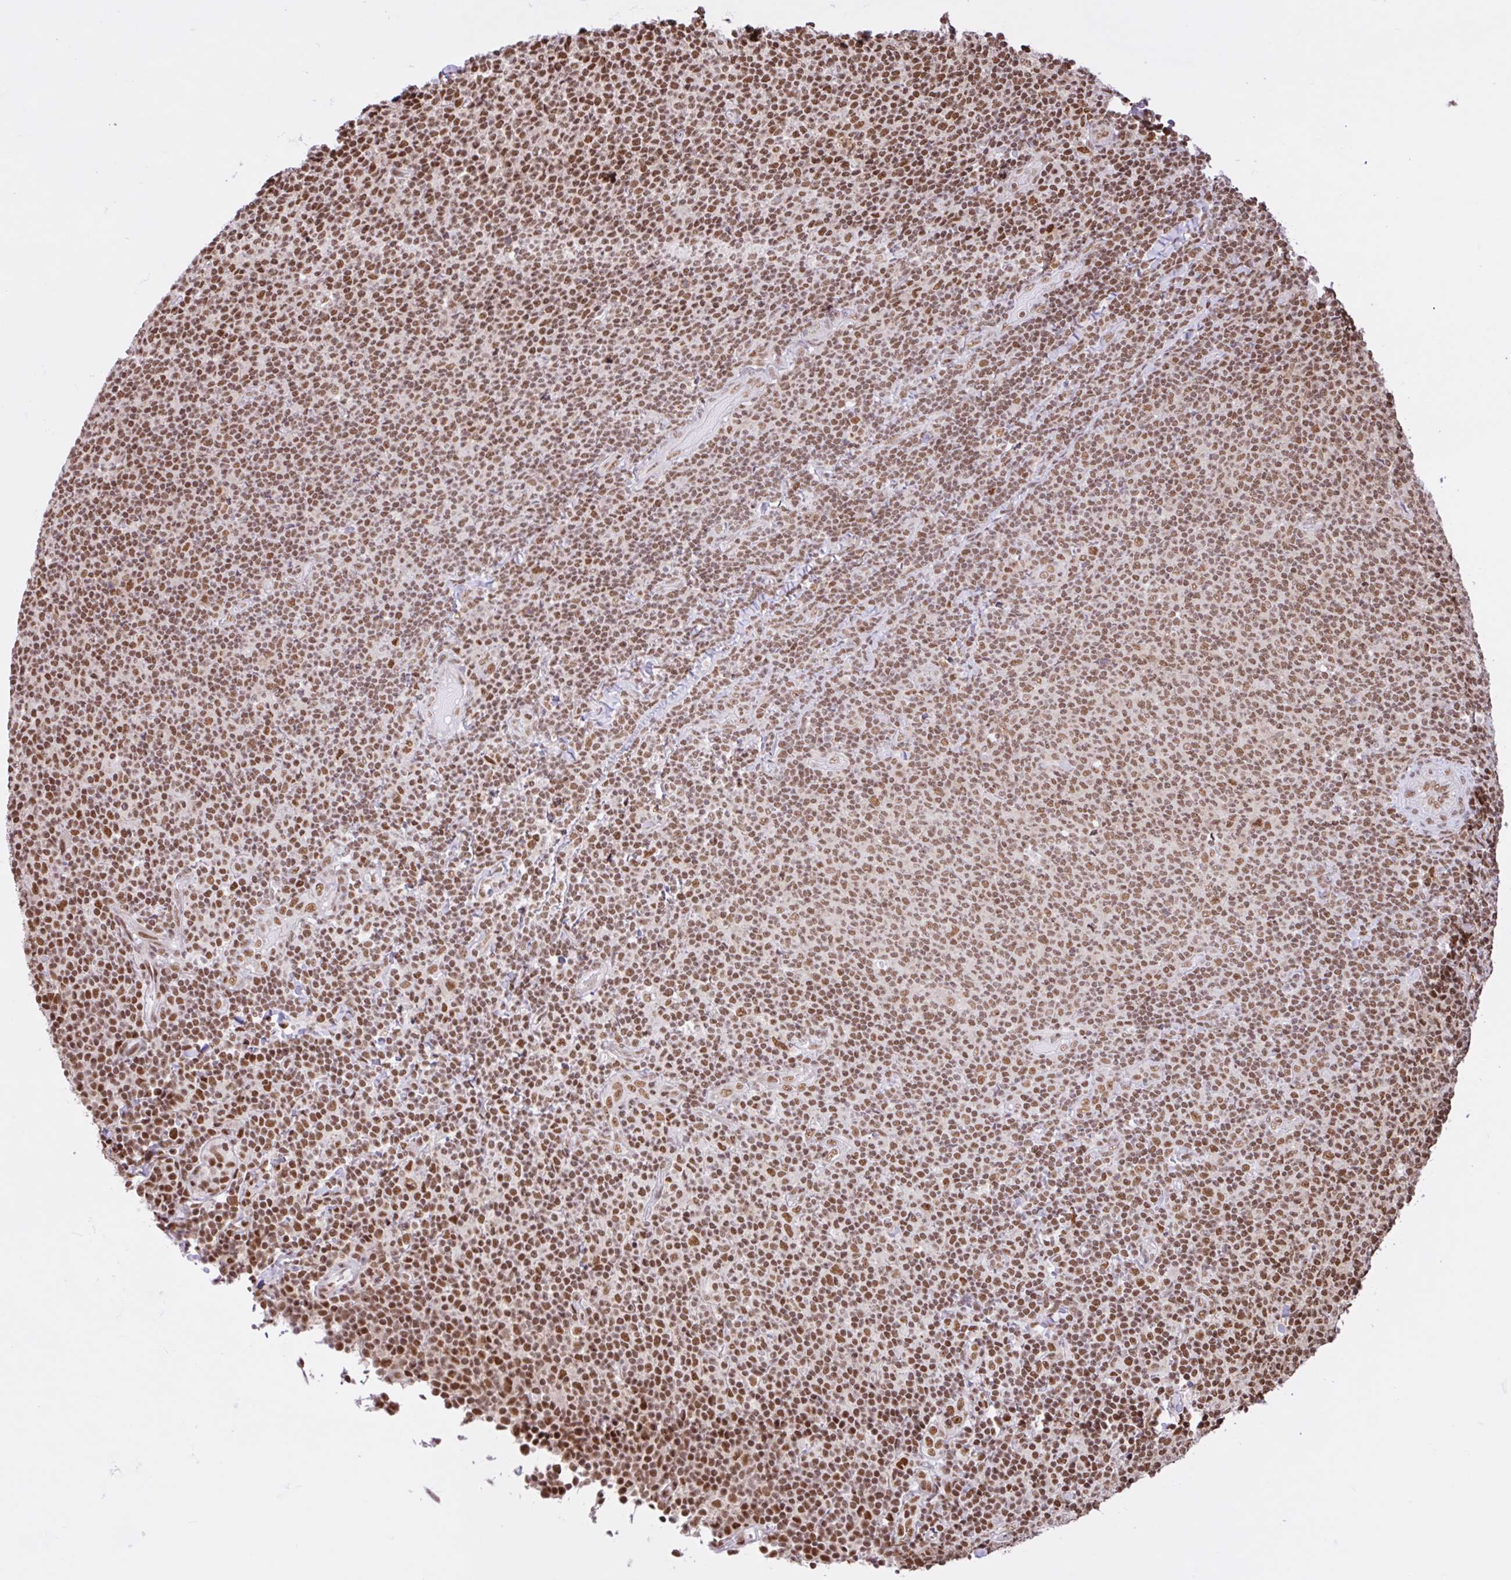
{"staining": {"intensity": "moderate", "quantity": ">75%", "location": "nuclear"}, "tissue": "lymphoma", "cell_type": "Tumor cells", "image_type": "cancer", "snomed": [{"axis": "morphology", "description": "Malignant lymphoma, non-Hodgkin's type, Low grade"}, {"axis": "topography", "description": "Lymph node"}], "caption": "Human low-grade malignant lymphoma, non-Hodgkin's type stained for a protein (brown) shows moderate nuclear positive expression in approximately >75% of tumor cells.", "gene": "CCDC12", "patient": {"sex": "male", "age": 52}}